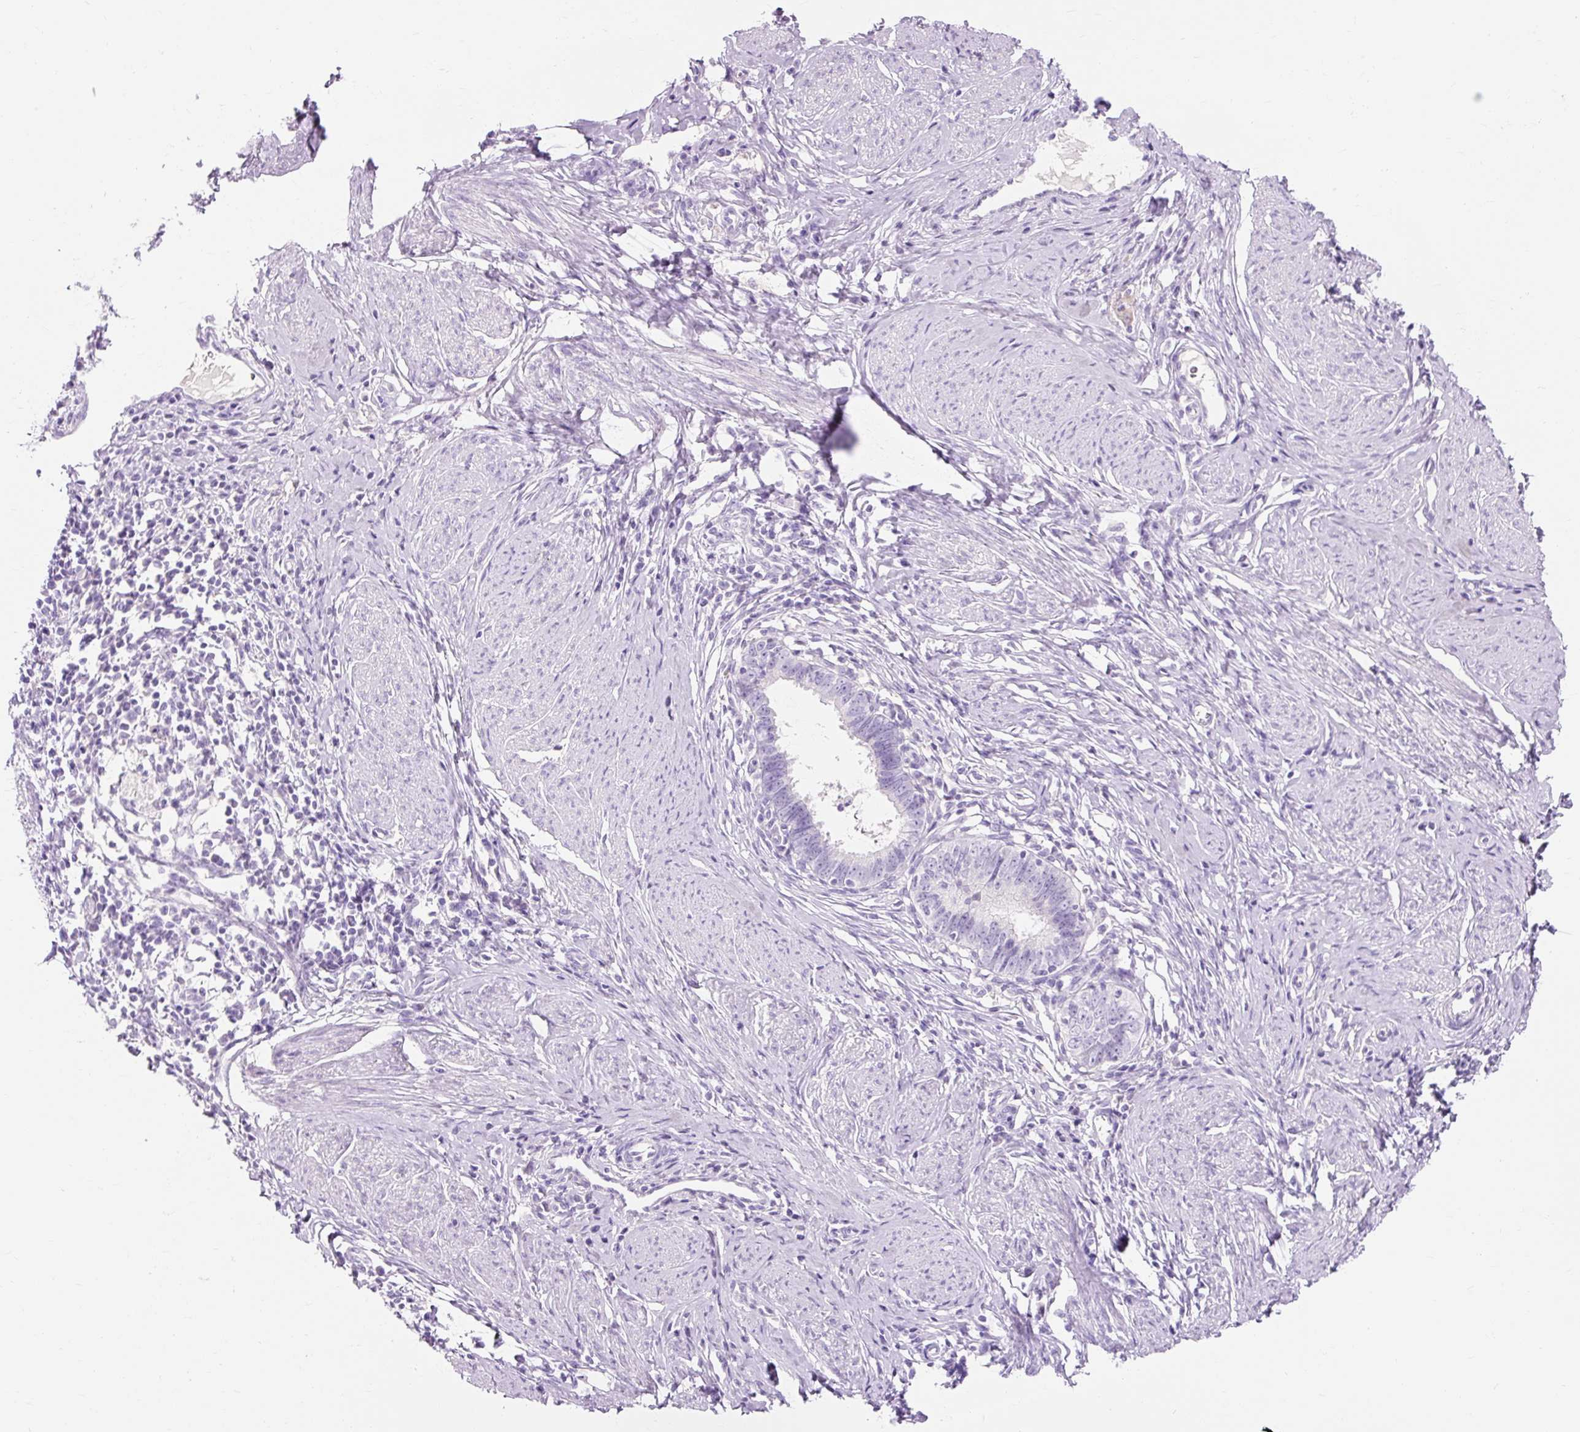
{"staining": {"intensity": "negative", "quantity": "none", "location": "none"}, "tissue": "cervical cancer", "cell_type": "Tumor cells", "image_type": "cancer", "snomed": [{"axis": "morphology", "description": "Adenocarcinoma, NOS"}, {"axis": "topography", "description": "Cervix"}], "caption": "There is no significant staining in tumor cells of cervical adenocarcinoma. The staining is performed using DAB (3,3'-diaminobenzidine) brown chromogen with nuclei counter-stained in using hematoxylin.", "gene": "CLDN25", "patient": {"sex": "female", "age": 36}}